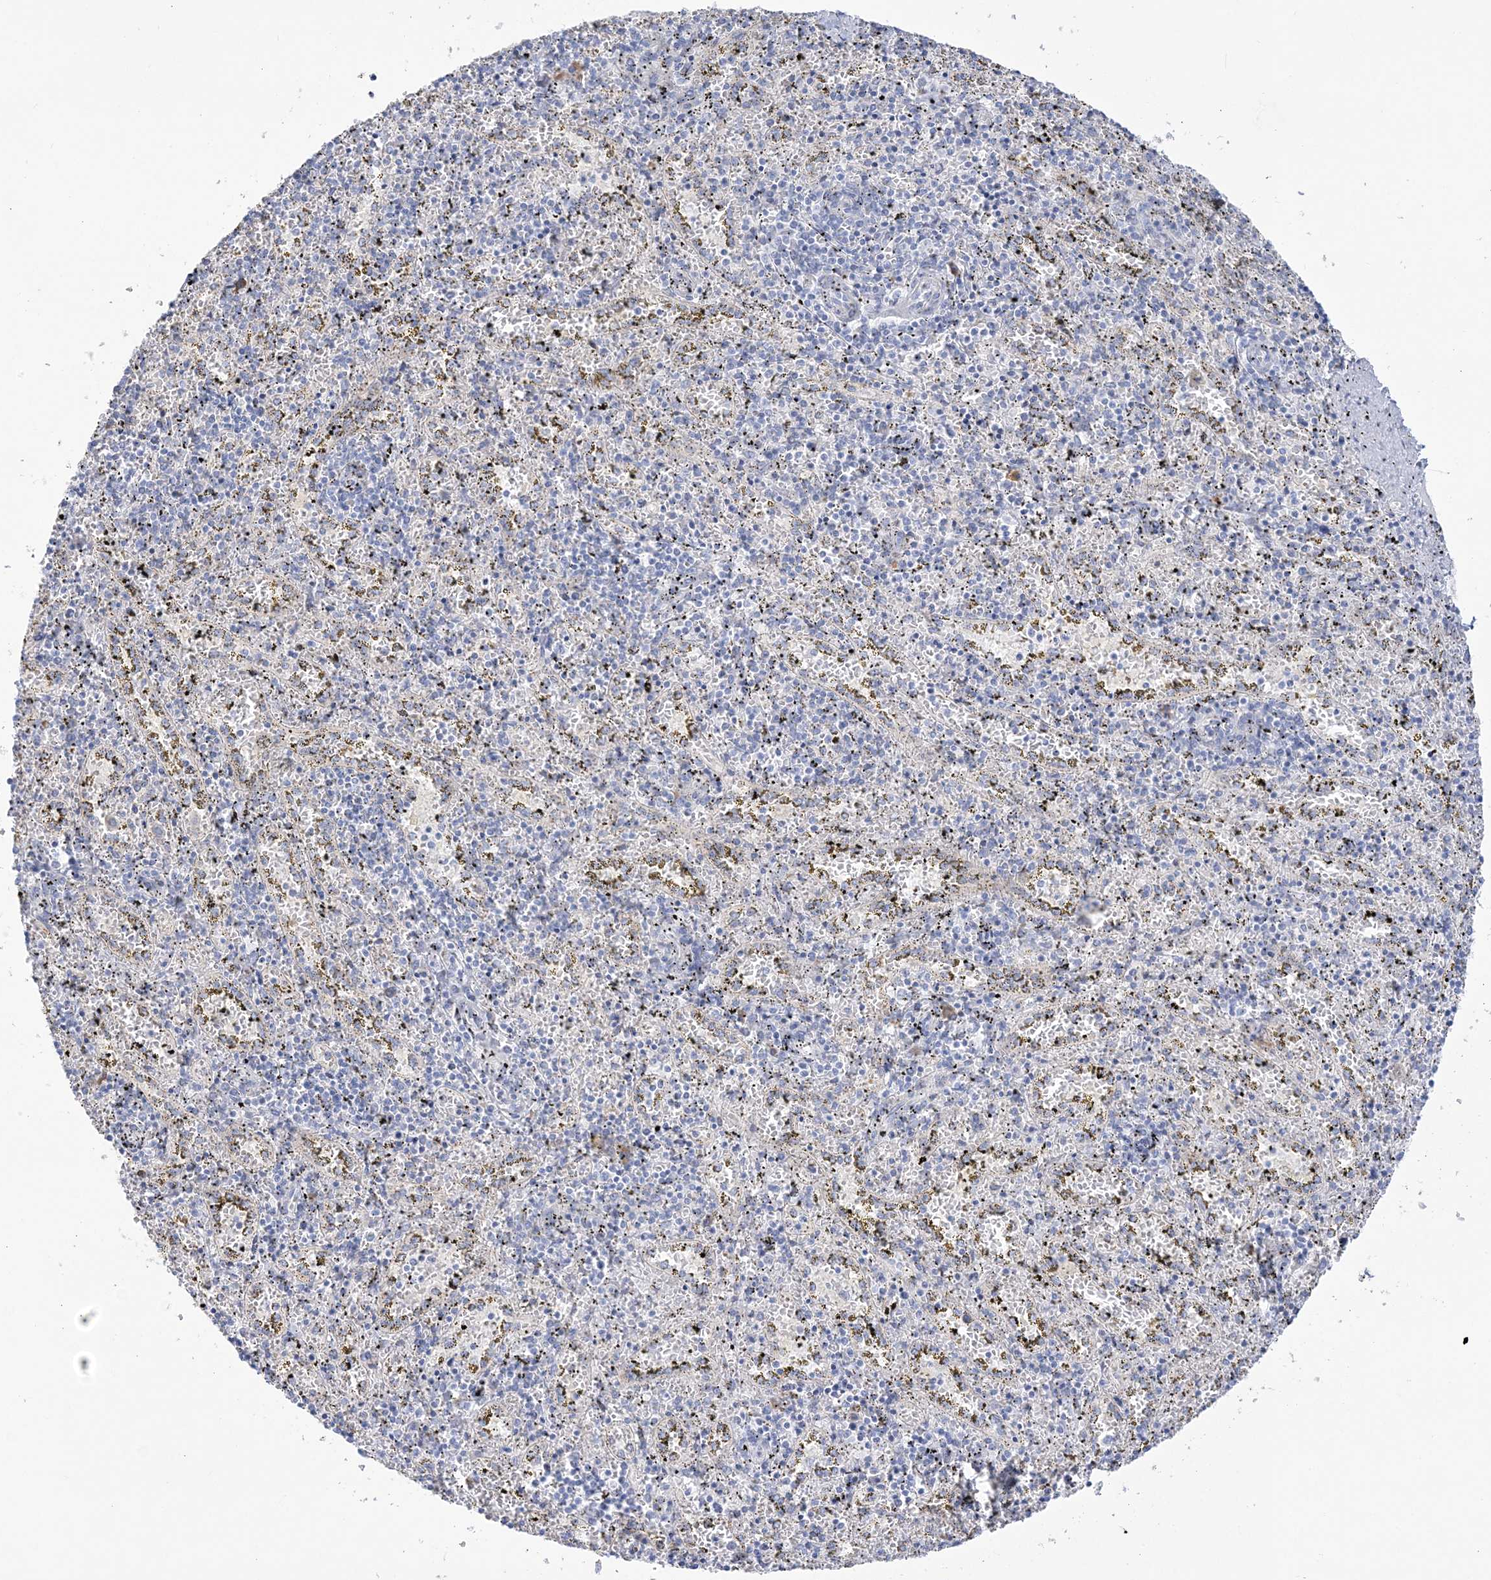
{"staining": {"intensity": "negative", "quantity": "none", "location": "none"}, "tissue": "spleen", "cell_type": "Cells in red pulp", "image_type": "normal", "snomed": [{"axis": "morphology", "description": "Normal tissue, NOS"}, {"axis": "topography", "description": "Spleen"}], "caption": "Immunohistochemical staining of normal human spleen displays no significant staining in cells in red pulp. (Brightfield microscopy of DAB immunohistochemistry (IHC) at high magnification).", "gene": "SEMA3D", "patient": {"sex": "male", "age": 11}}